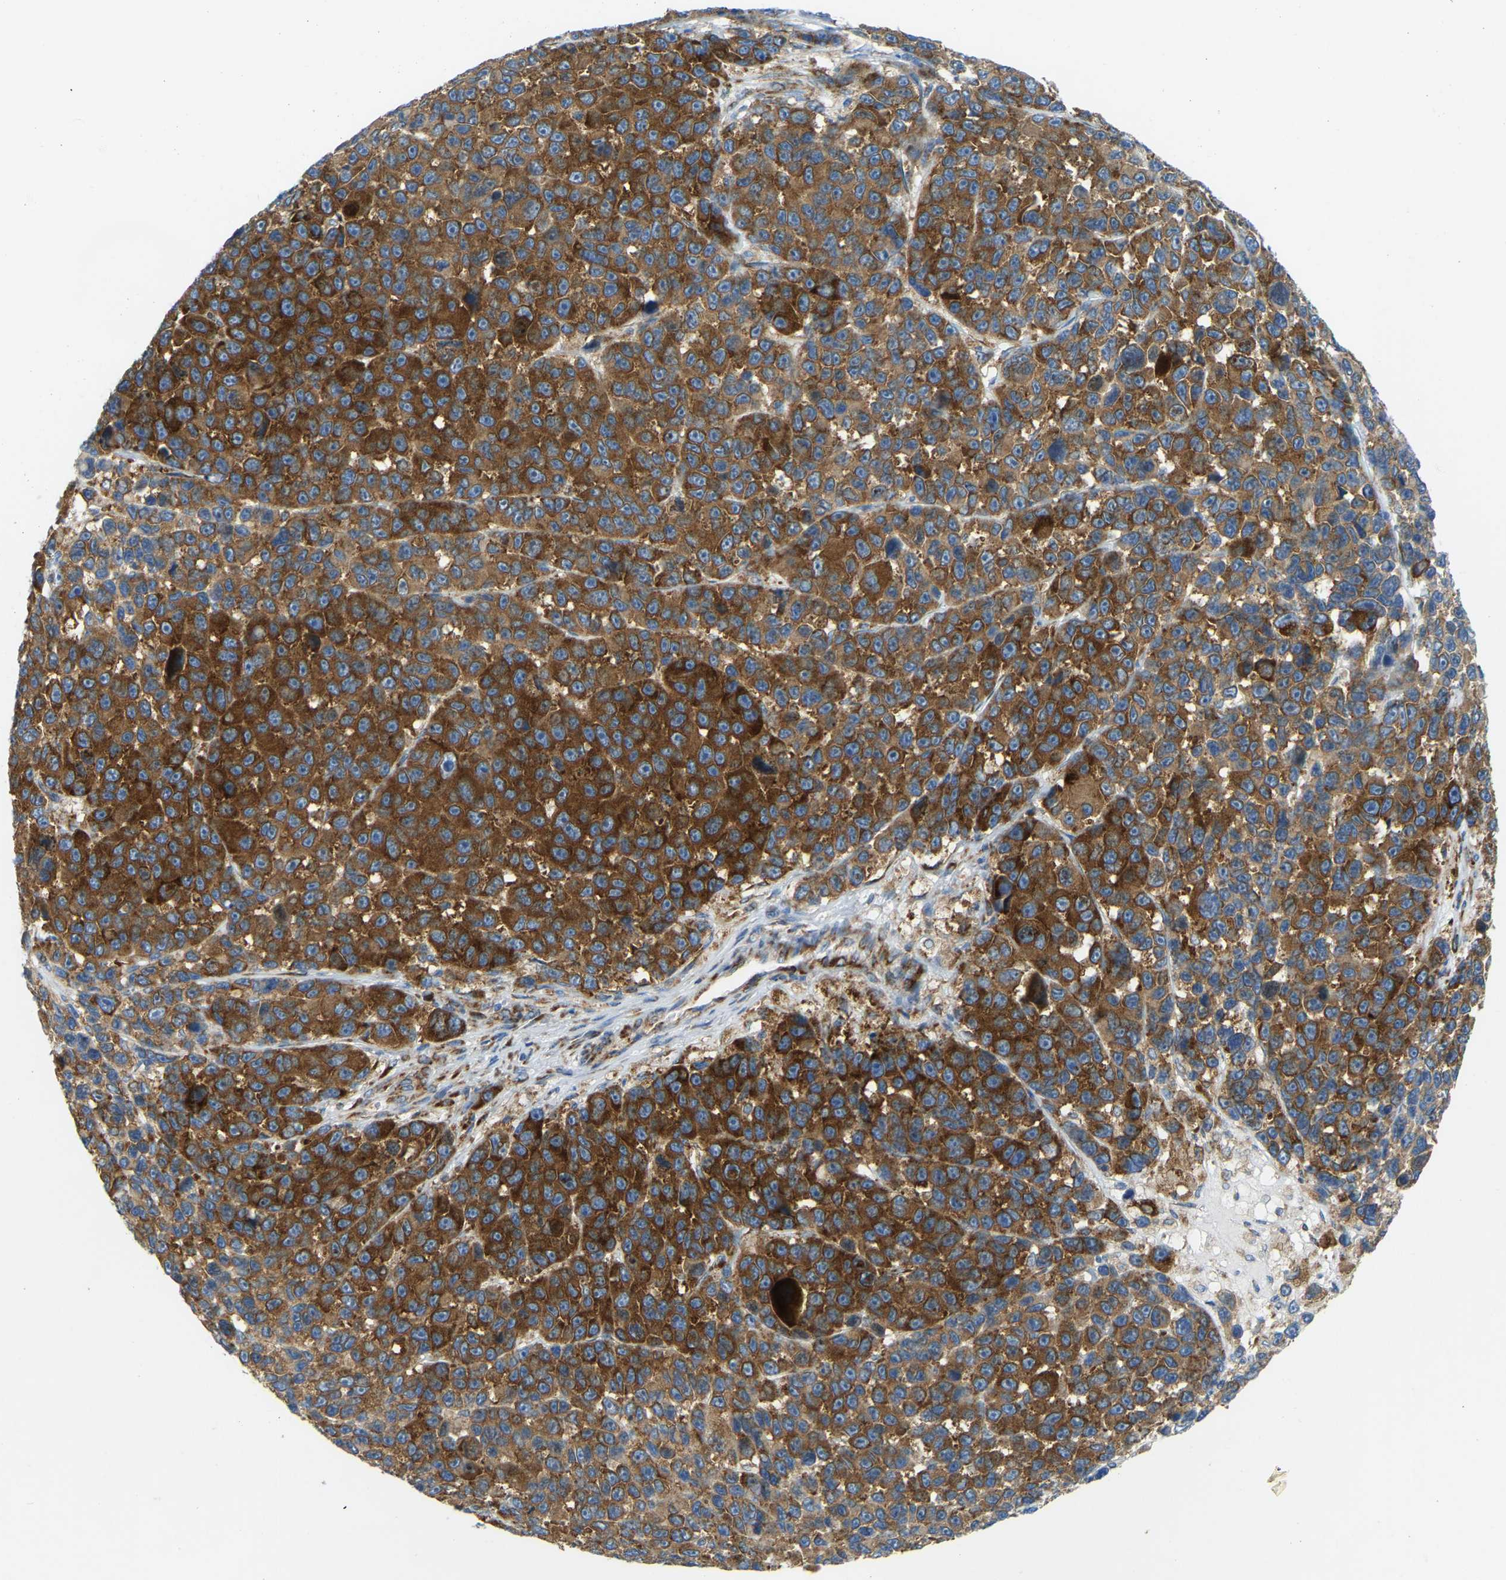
{"staining": {"intensity": "strong", "quantity": ">75%", "location": "cytoplasmic/membranous"}, "tissue": "melanoma", "cell_type": "Tumor cells", "image_type": "cancer", "snomed": [{"axis": "morphology", "description": "Malignant melanoma, NOS"}, {"axis": "topography", "description": "Skin"}], "caption": "Immunohistochemical staining of human melanoma demonstrates high levels of strong cytoplasmic/membranous protein expression in about >75% of tumor cells. (Stains: DAB in brown, nuclei in blue, Microscopy: brightfield microscopy at high magnification).", "gene": "SND1", "patient": {"sex": "male", "age": 53}}